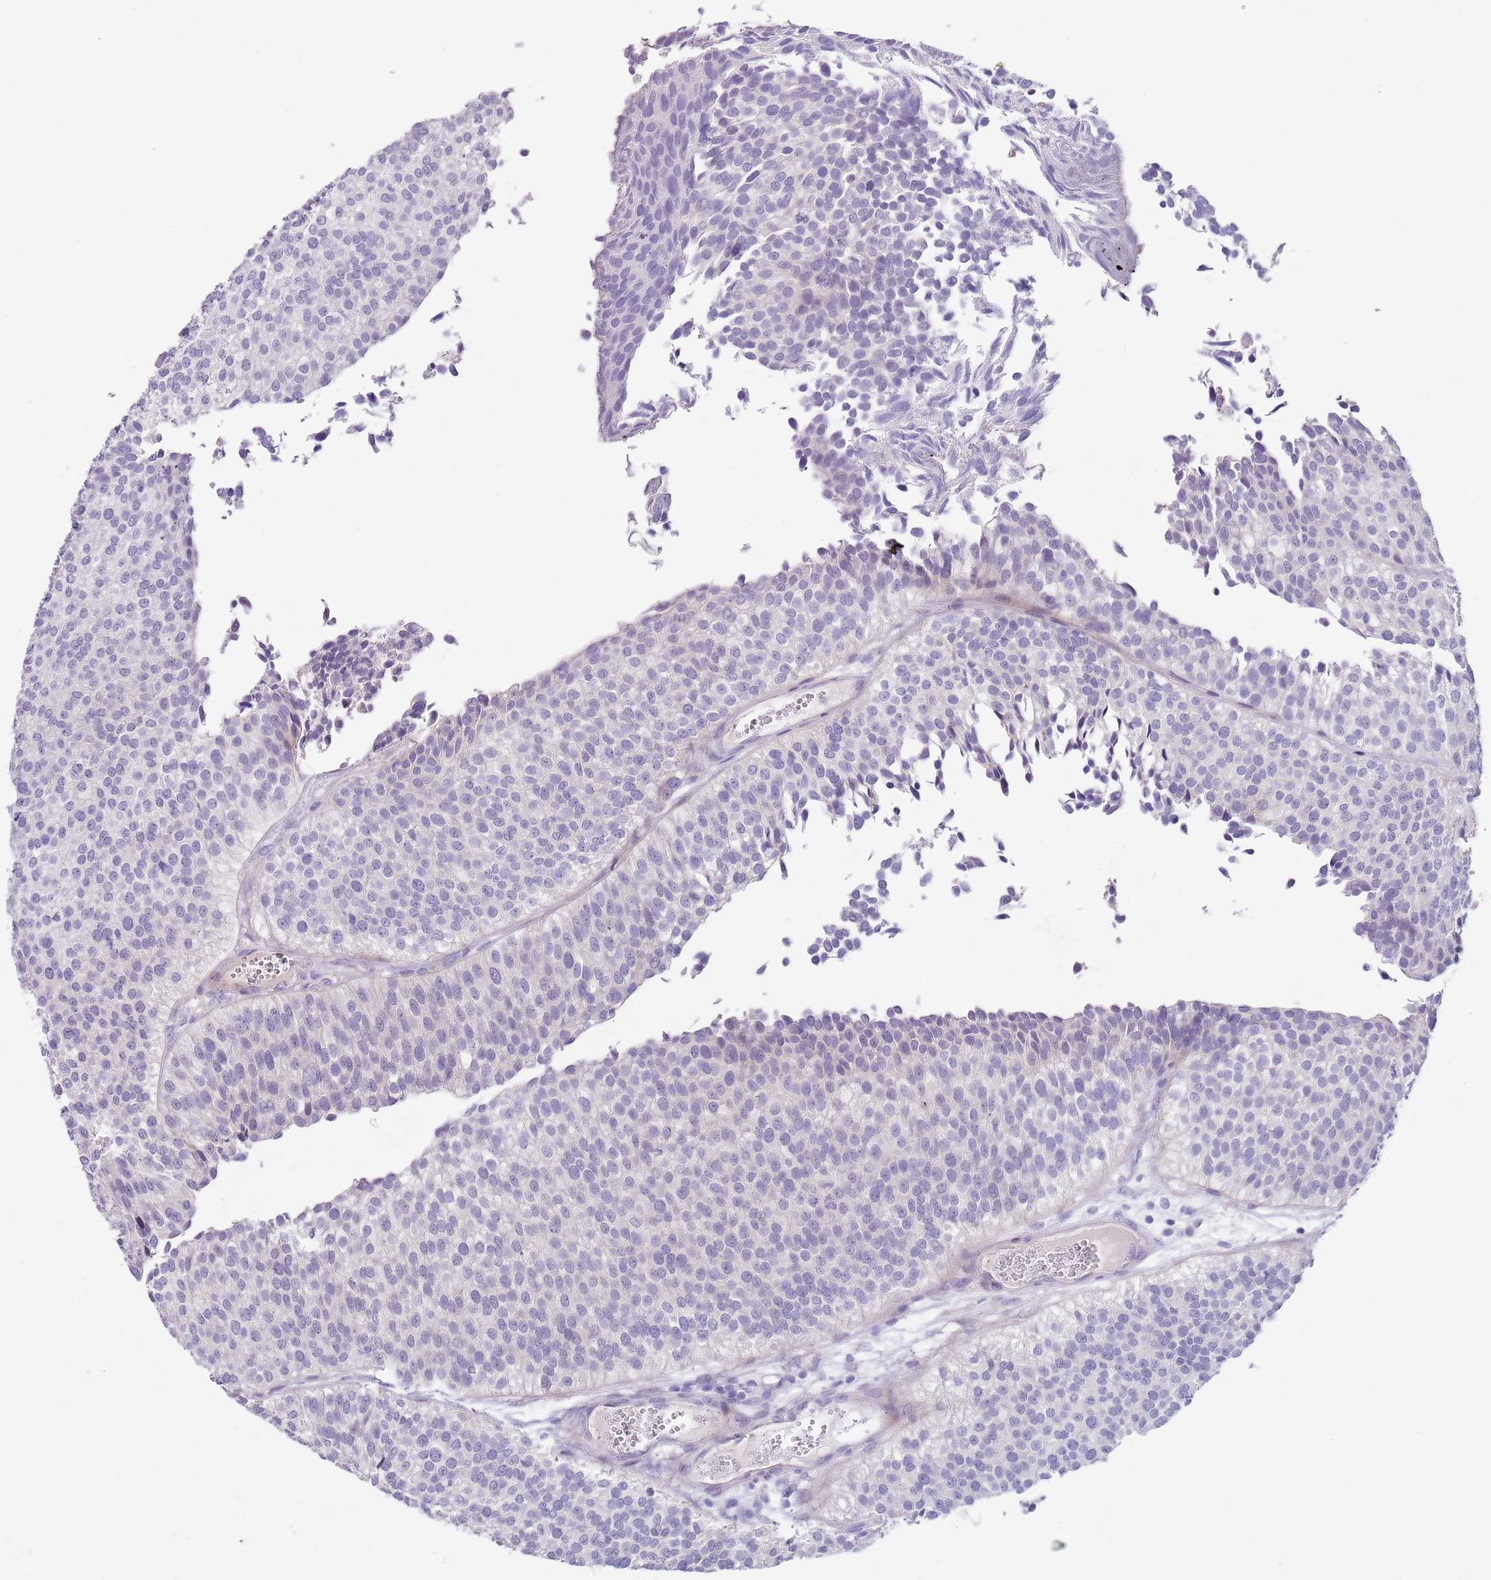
{"staining": {"intensity": "negative", "quantity": "none", "location": "none"}, "tissue": "urothelial cancer", "cell_type": "Tumor cells", "image_type": "cancer", "snomed": [{"axis": "morphology", "description": "Urothelial carcinoma, Low grade"}, {"axis": "topography", "description": "Urinary bladder"}], "caption": "Tumor cells show no significant expression in urothelial carcinoma (low-grade).", "gene": "C2CD3", "patient": {"sex": "male", "age": 84}}